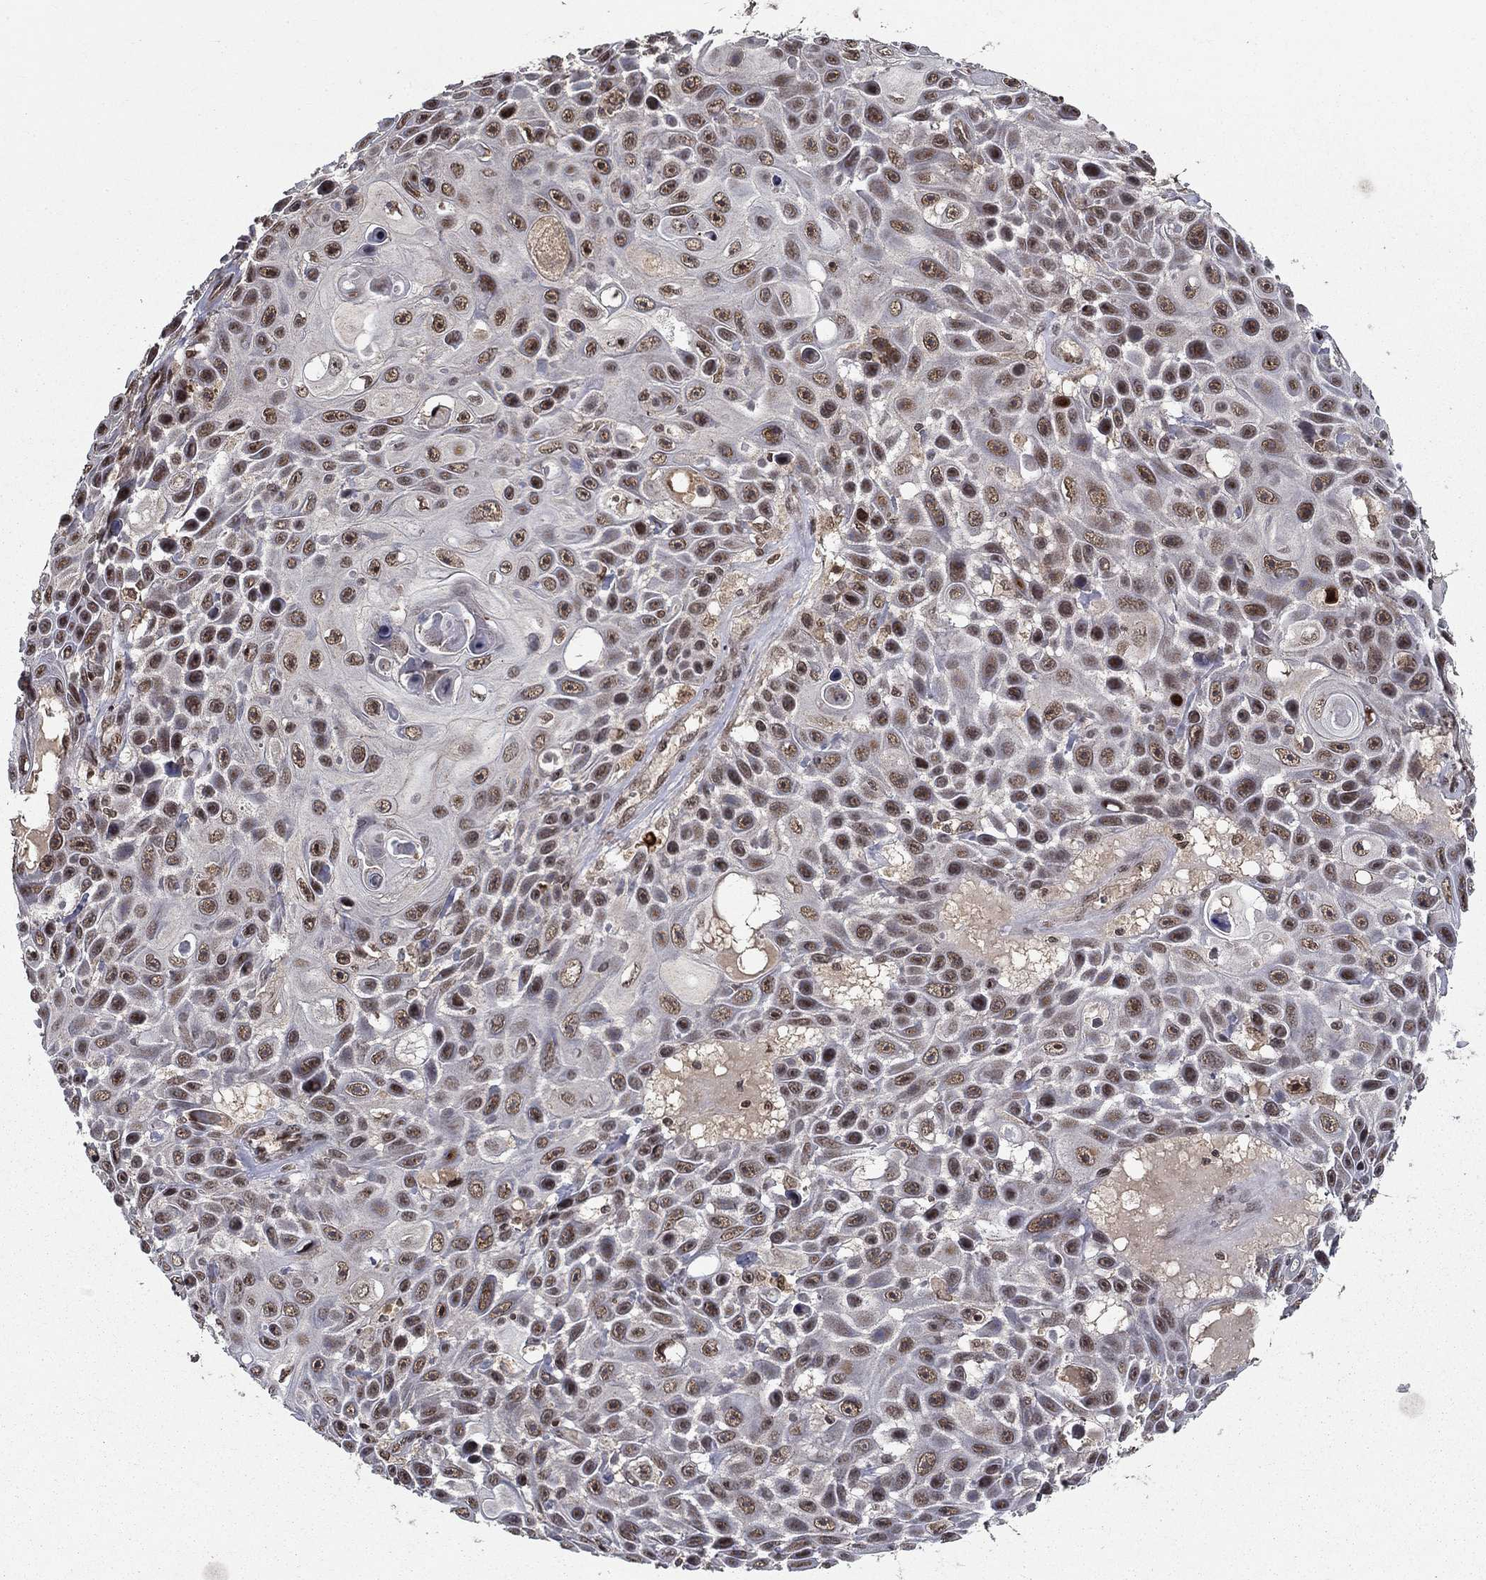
{"staining": {"intensity": "moderate", "quantity": "25%-75%", "location": "nuclear"}, "tissue": "skin cancer", "cell_type": "Tumor cells", "image_type": "cancer", "snomed": [{"axis": "morphology", "description": "Squamous cell carcinoma, NOS"}, {"axis": "topography", "description": "Skin"}], "caption": "Squamous cell carcinoma (skin) was stained to show a protein in brown. There is medium levels of moderate nuclear positivity in about 25%-75% of tumor cells.", "gene": "CDCA7L", "patient": {"sex": "male", "age": 82}}